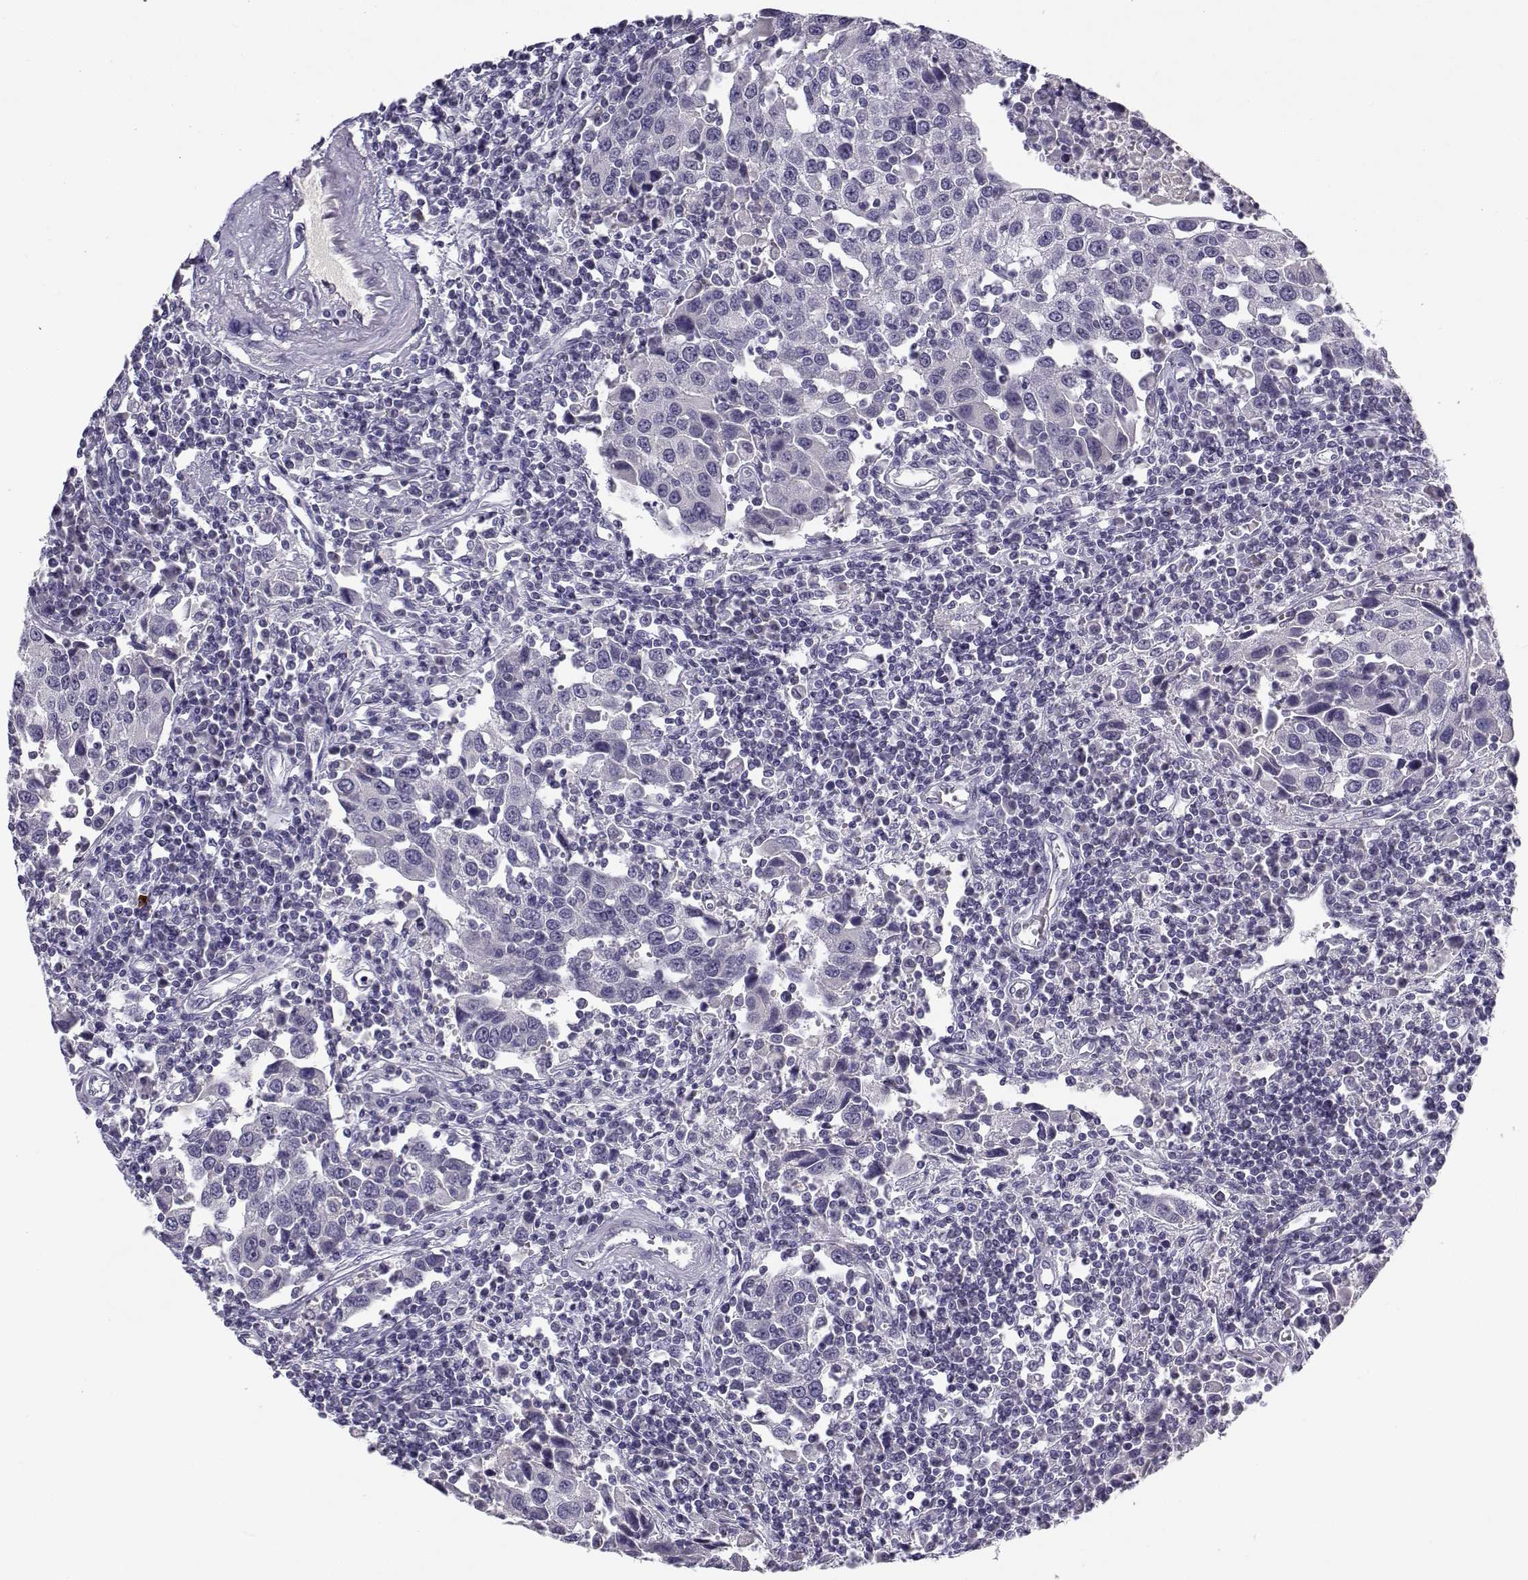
{"staining": {"intensity": "negative", "quantity": "none", "location": "none"}, "tissue": "urothelial cancer", "cell_type": "Tumor cells", "image_type": "cancer", "snomed": [{"axis": "morphology", "description": "Urothelial carcinoma, High grade"}, {"axis": "topography", "description": "Urinary bladder"}], "caption": "Tumor cells show no significant staining in urothelial cancer.", "gene": "CFAP77", "patient": {"sex": "female", "age": 85}}